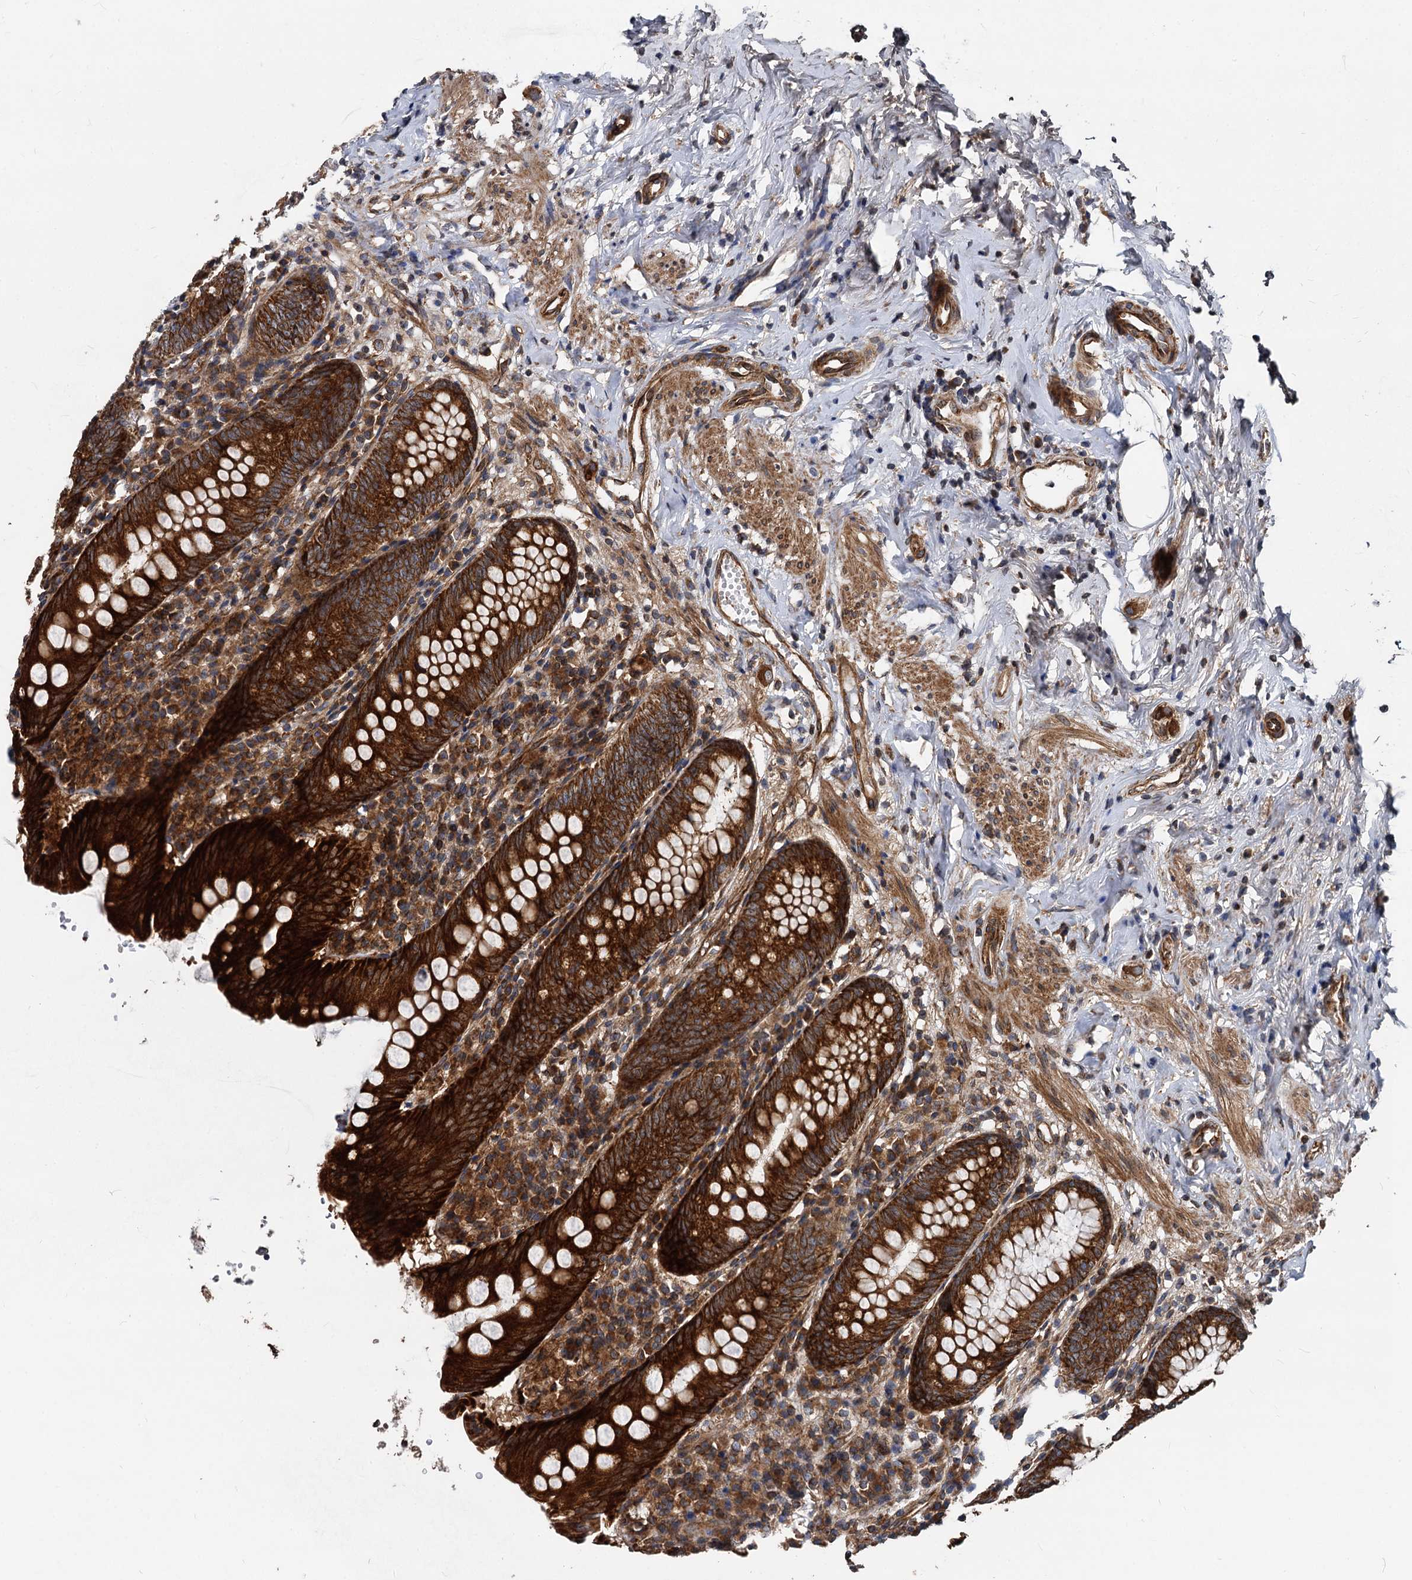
{"staining": {"intensity": "strong", "quantity": ">75%", "location": "cytoplasmic/membranous"}, "tissue": "appendix", "cell_type": "Glandular cells", "image_type": "normal", "snomed": [{"axis": "morphology", "description": "Normal tissue, NOS"}, {"axis": "topography", "description": "Appendix"}], "caption": "Glandular cells show strong cytoplasmic/membranous staining in about >75% of cells in unremarkable appendix. (DAB (3,3'-diaminobenzidine) = brown stain, brightfield microscopy at high magnification).", "gene": "STIM1", "patient": {"sex": "female", "age": 54}}